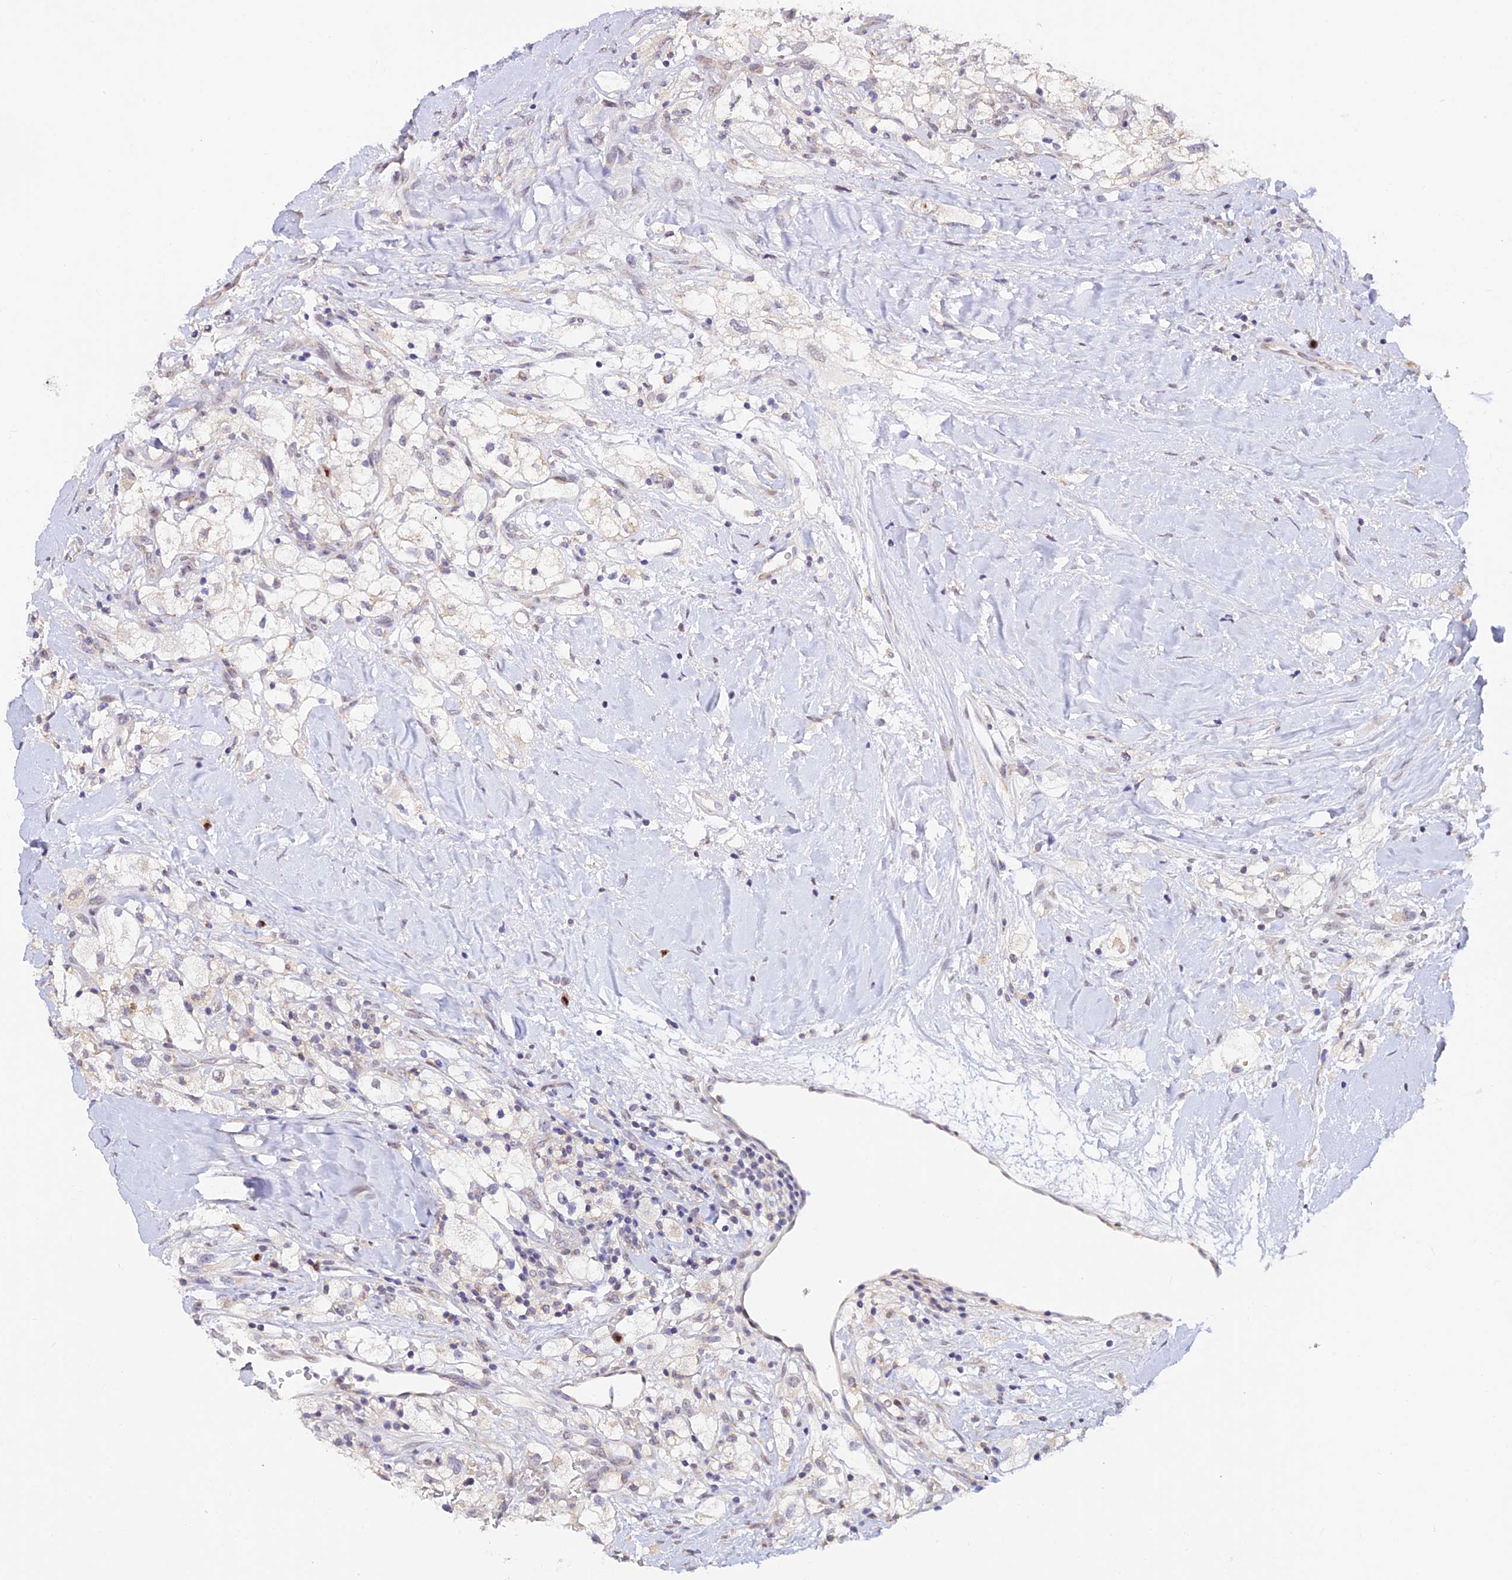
{"staining": {"intensity": "negative", "quantity": "none", "location": "none"}, "tissue": "renal cancer", "cell_type": "Tumor cells", "image_type": "cancer", "snomed": [{"axis": "morphology", "description": "Adenocarcinoma, NOS"}, {"axis": "topography", "description": "Kidney"}], "caption": "A micrograph of human renal cancer (adenocarcinoma) is negative for staining in tumor cells. (DAB (3,3'-diaminobenzidine) immunohistochemistry (IHC) with hematoxylin counter stain).", "gene": "INKA1", "patient": {"sex": "male", "age": 59}}